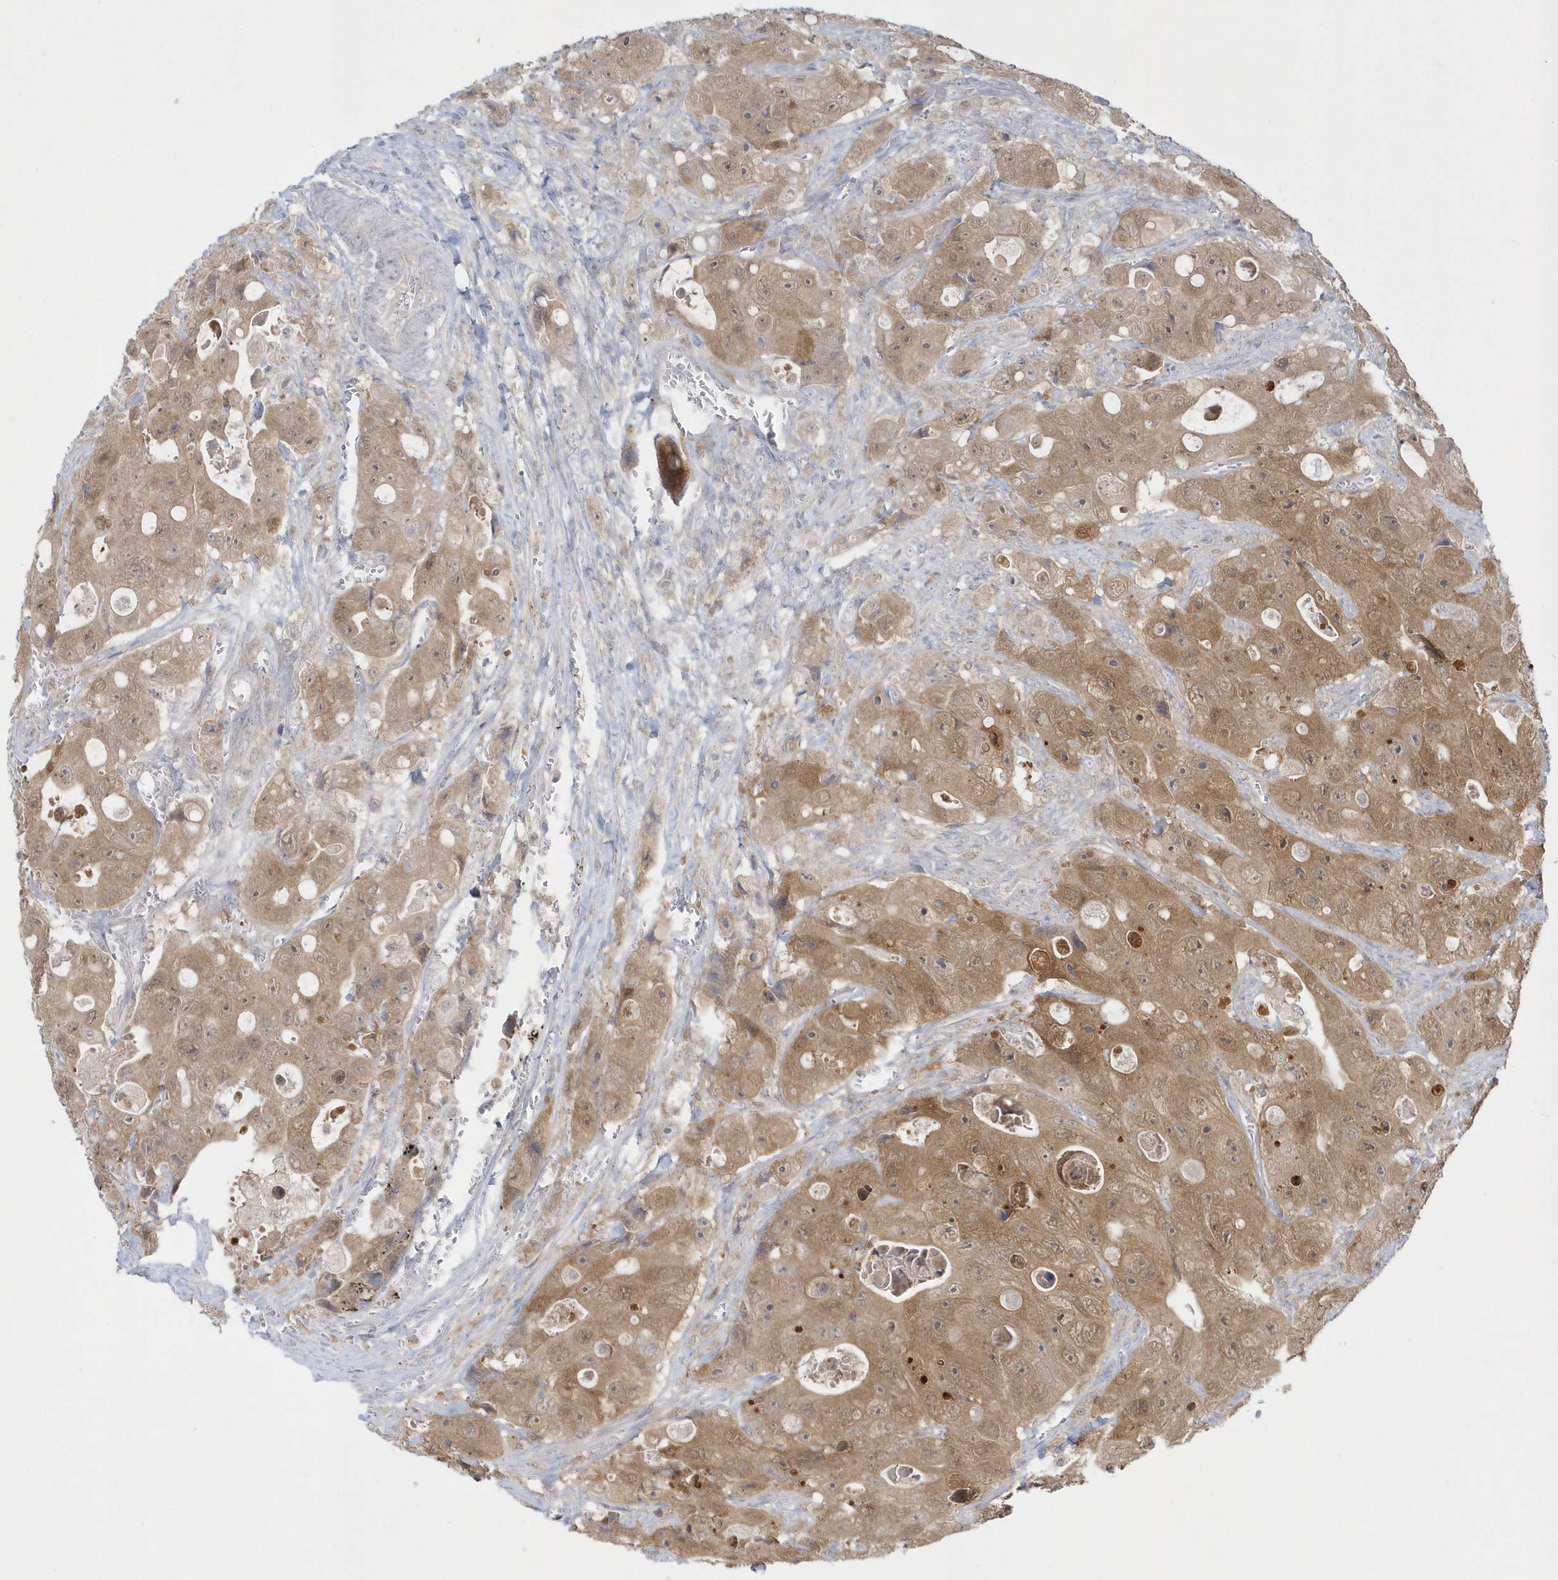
{"staining": {"intensity": "moderate", "quantity": ">75%", "location": "cytoplasmic/membranous"}, "tissue": "colorectal cancer", "cell_type": "Tumor cells", "image_type": "cancer", "snomed": [{"axis": "morphology", "description": "Adenocarcinoma, NOS"}, {"axis": "topography", "description": "Colon"}], "caption": "Colorectal cancer (adenocarcinoma) stained for a protein demonstrates moderate cytoplasmic/membranous positivity in tumor cells.", "gene": "PCBD1", "patient": {"sex": "female", "age": 46}}